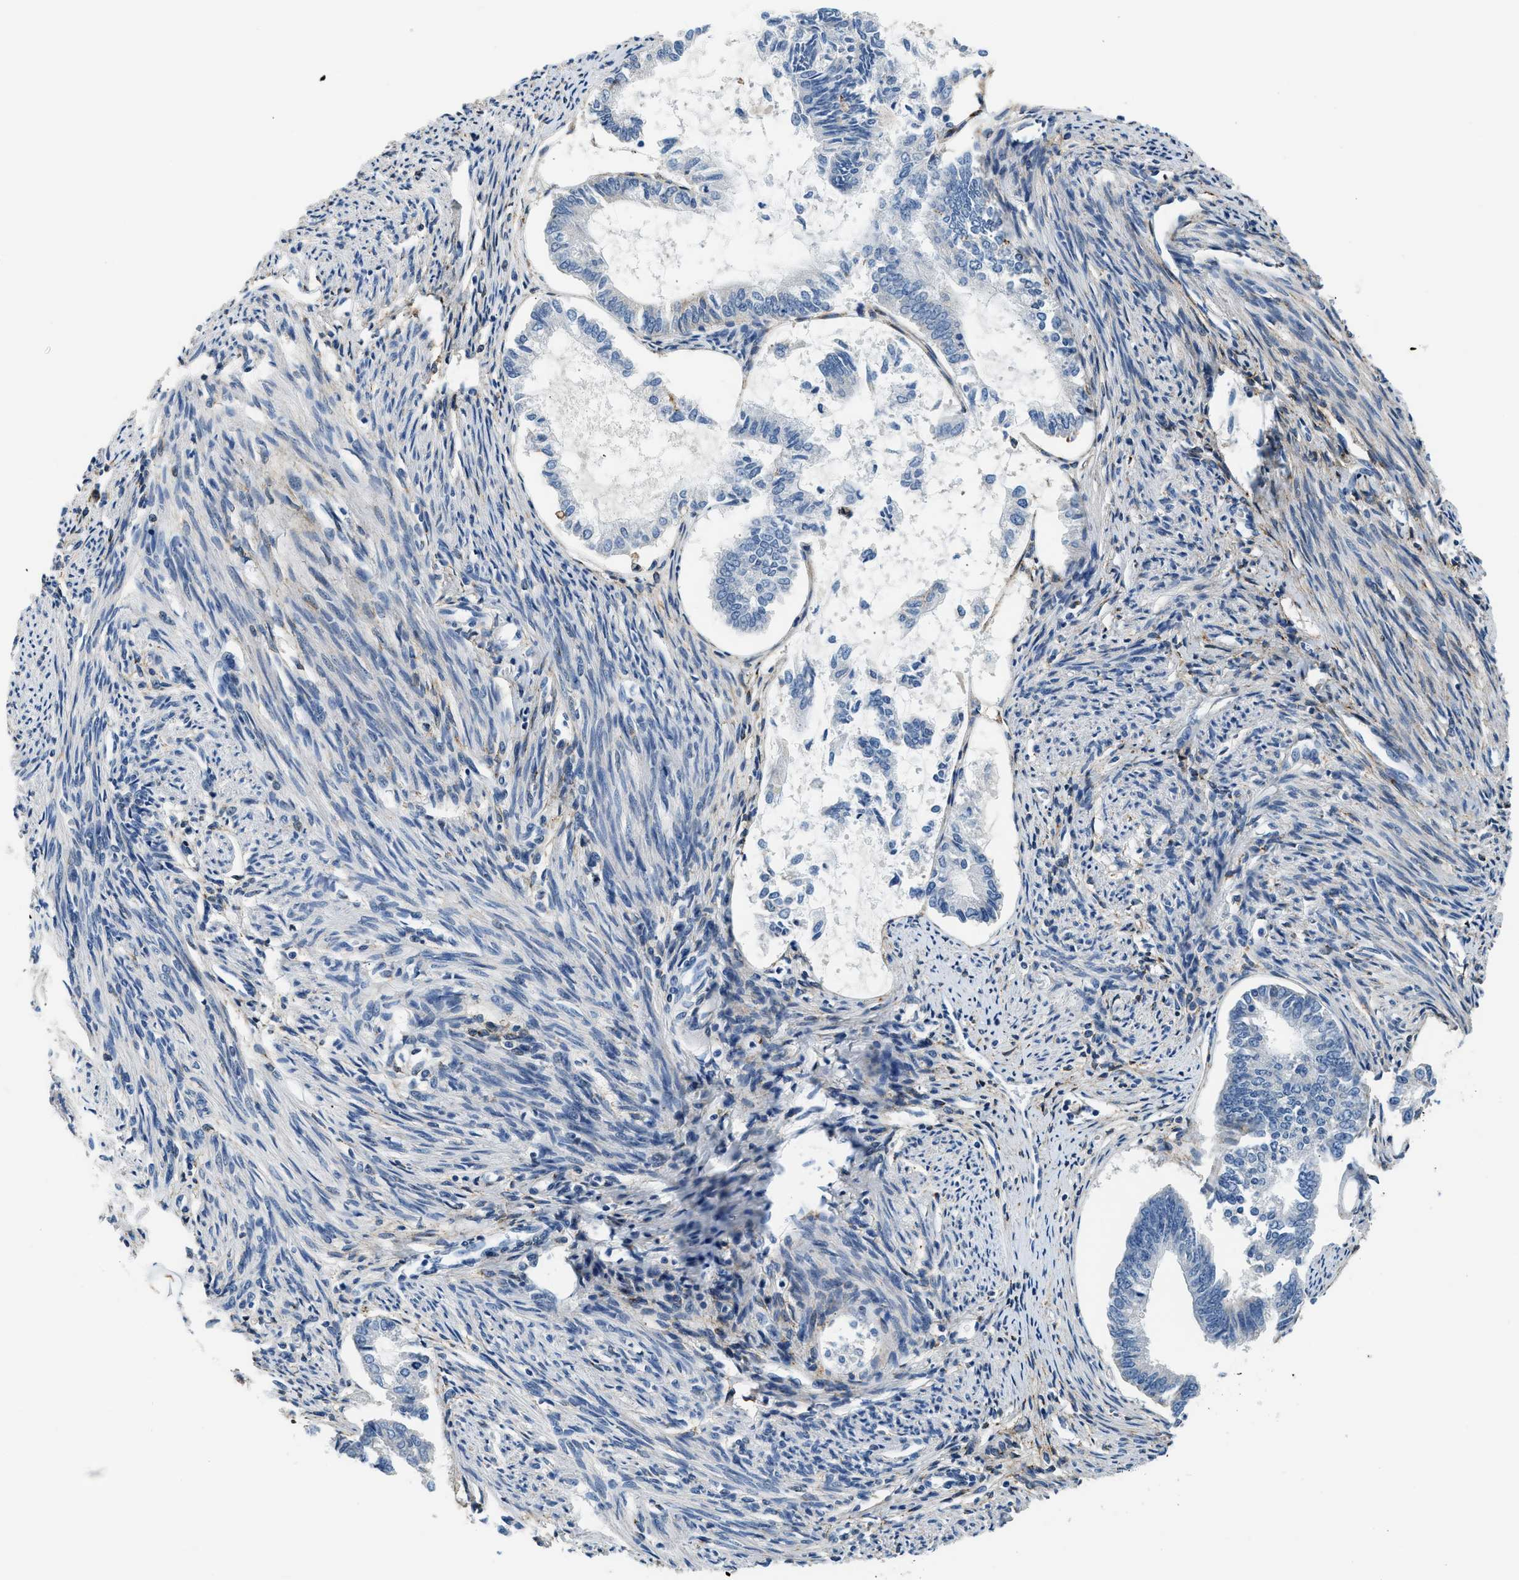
{"staining": {"intensity": "negative", "quantity": "none", "location": "none"}, "tissue": "endometrial cancer", "cell_type": "Tumor cells", "image_type": "cancer", "snomed": [{"axis": "morphology", "description": "Adenocarcinoma, NOS"}, {"axis": "topography", "description": "Endometrium"}], "caption": "Tumor cells show no significant protein positivity in endometrial cancer (adenocarcinoma).", "gene": "LRP1", "patient": {"sex": "female", "age": 86}}